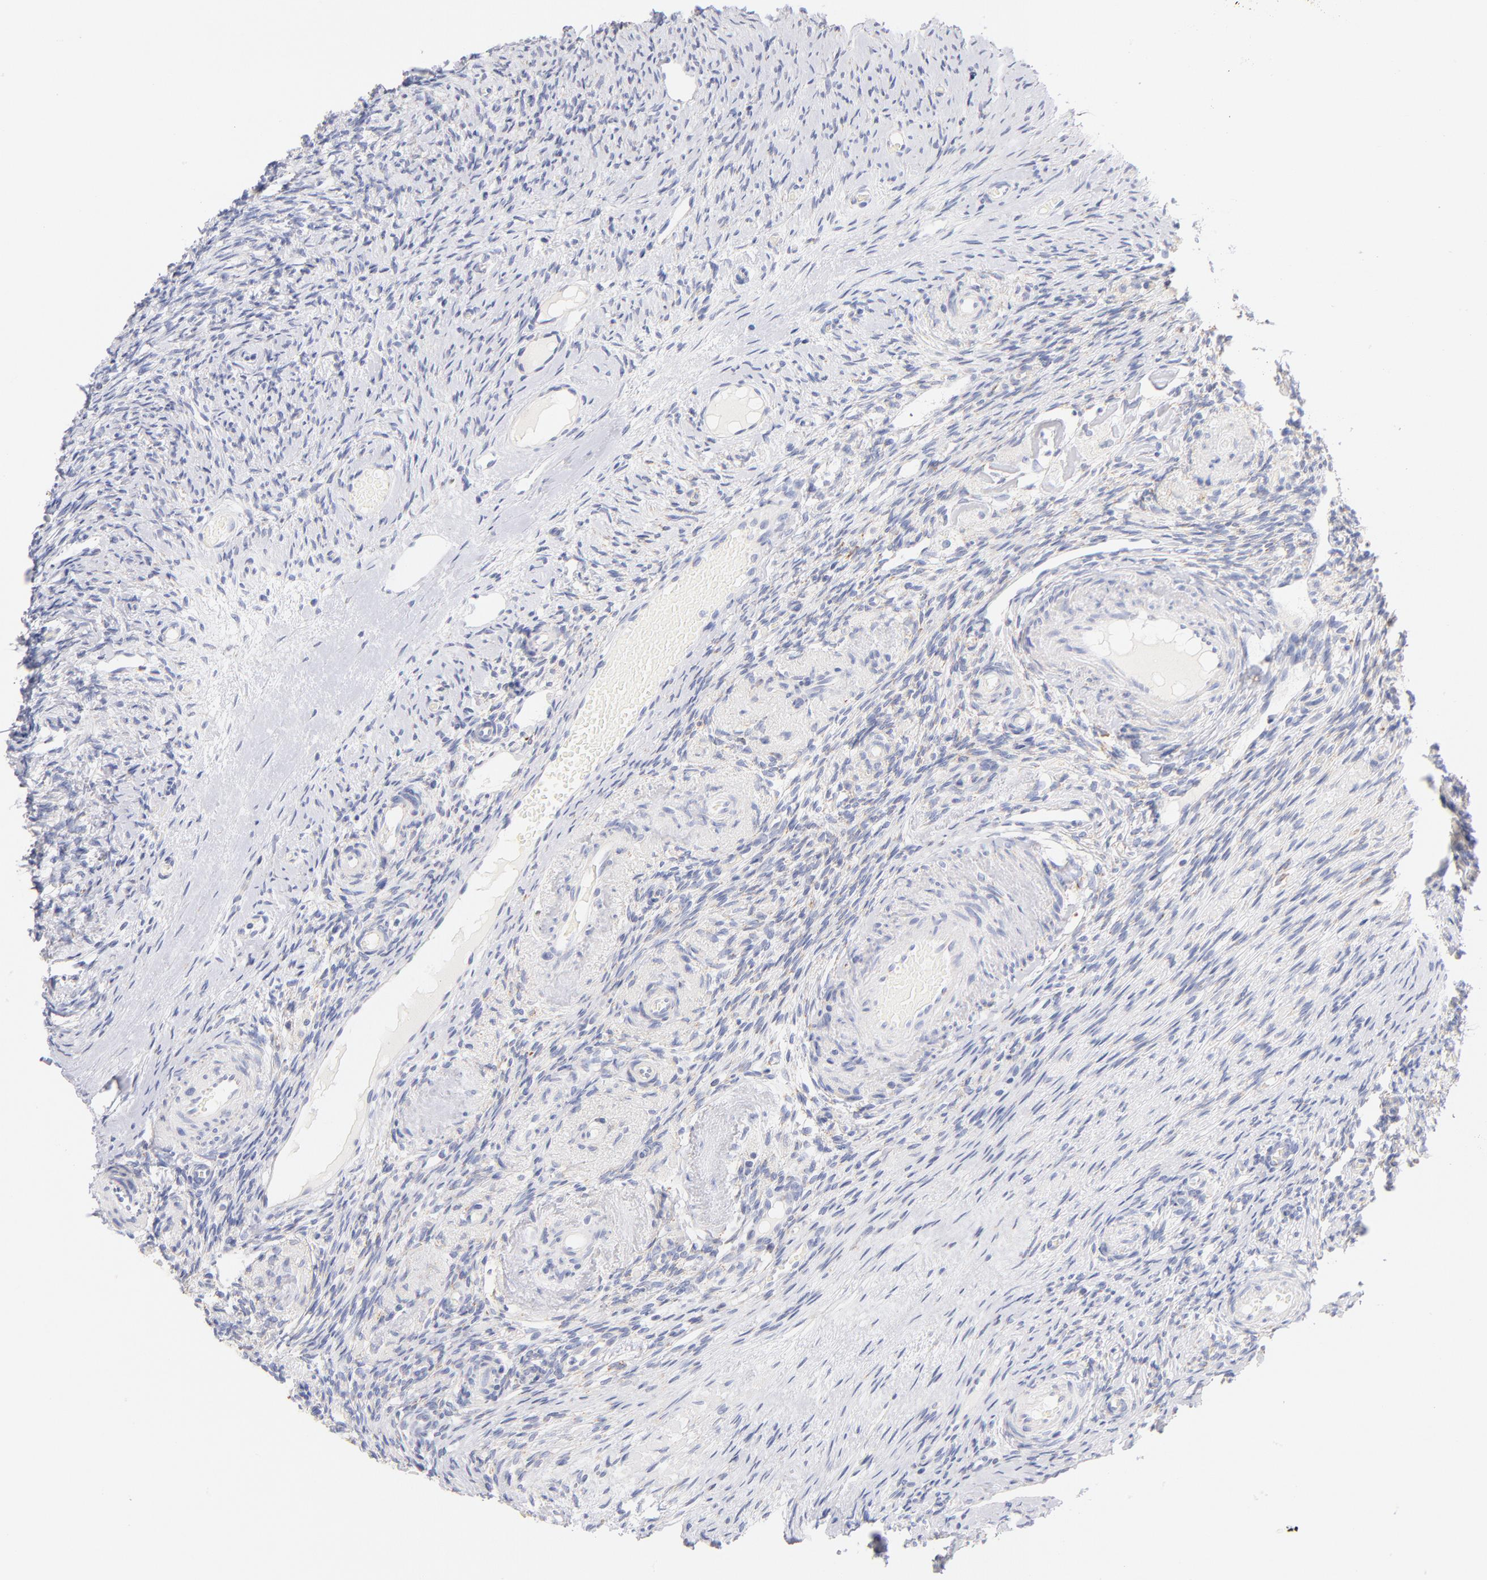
{"staining": {"intensity": "negative", "quantity": "none", "location": "none"}, "tissue": "ovary", "cell_type": "Ovarian stroma cells", "image_type": "normal", "snomed": [{"axis": "morphology", "description": "Normal tissue, NOS"}, {"axis": "topography", "description": "Ovary"}], "caption": "Immunohistochemical staining of normal human ovary exhibits no significant positivity in ovarian stroma cells.", "gene": "AIFM1", "patient": {"sex": "female", "age": 60}}